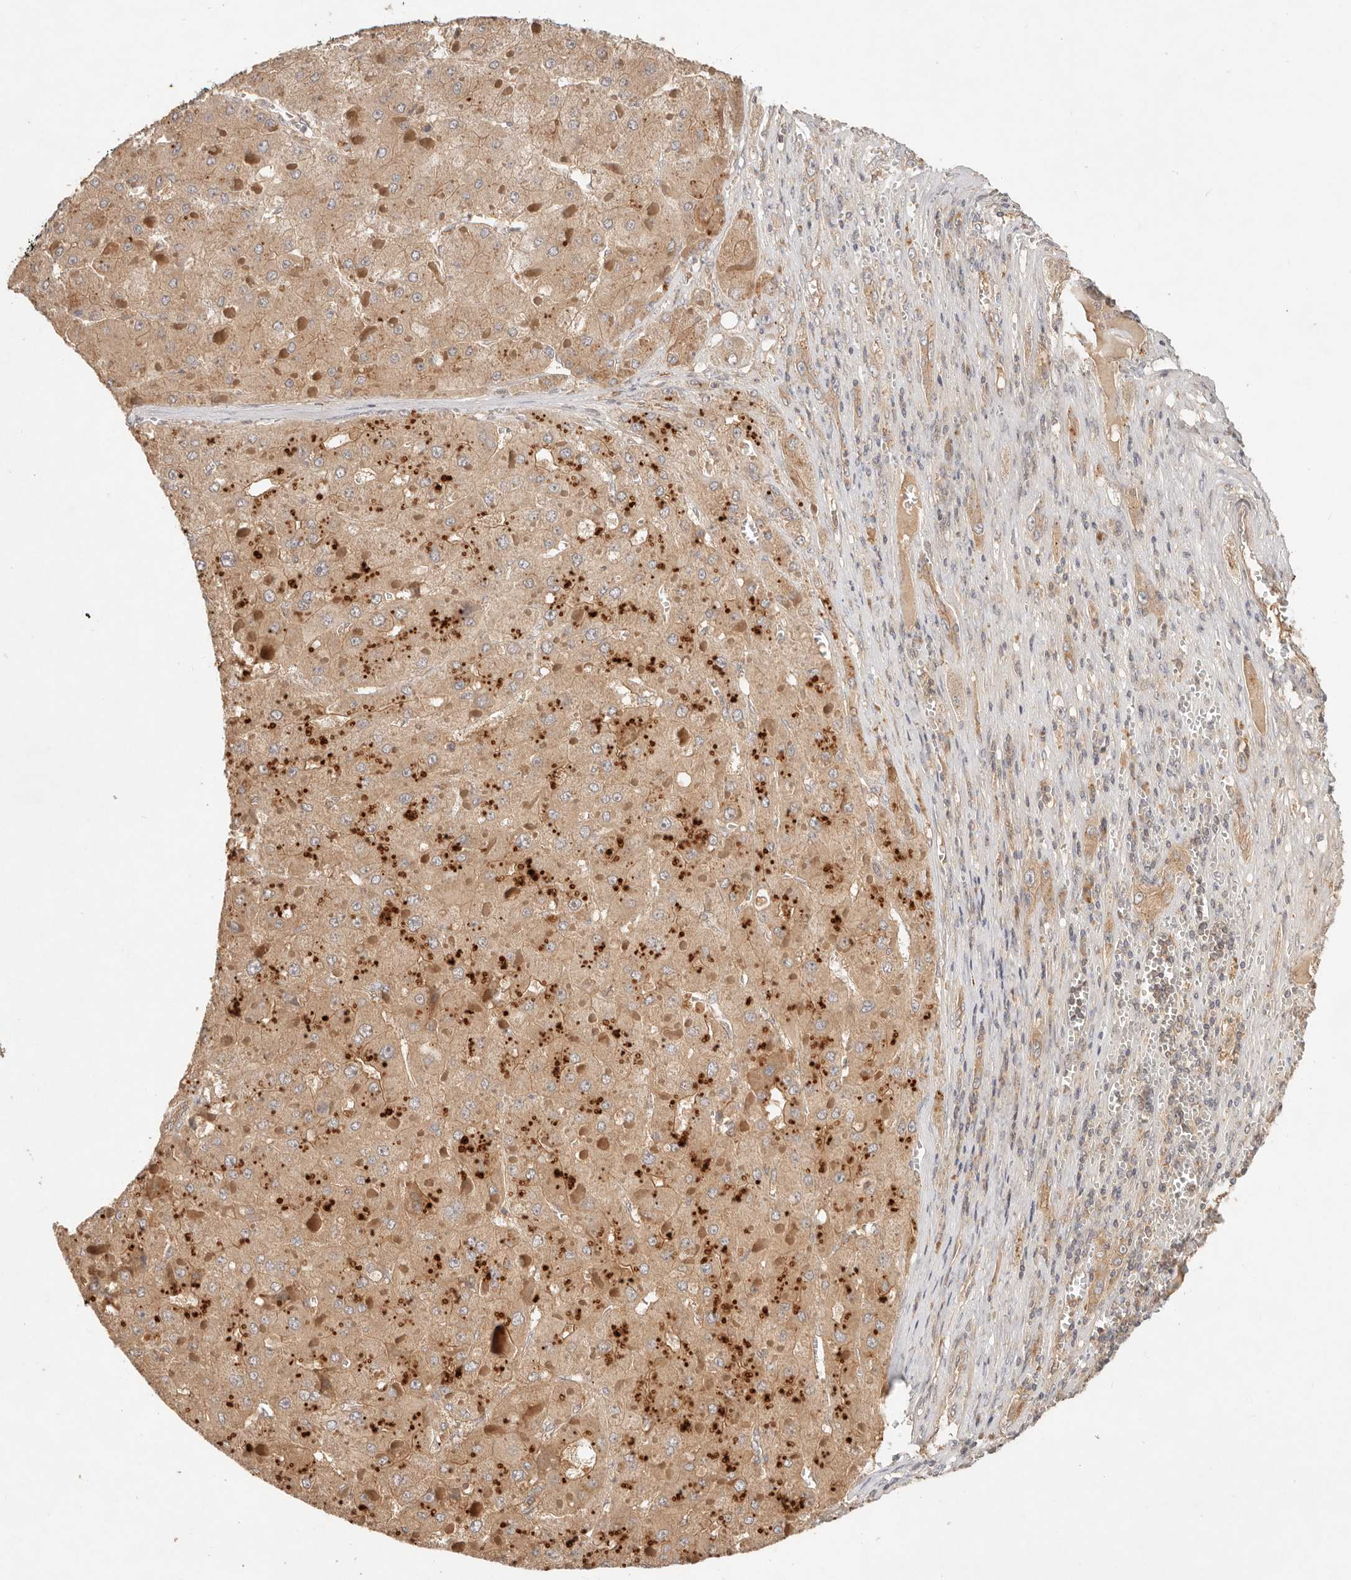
{"staining": {"intensity": "moderate", "quantity": ">75%", "location": "cytoplasmic/membranous"}, "tissue": "liver cancer", "cell_type": "Tumor cells", "image_type": "cancer", "snomed": [{"axis": "morphology", "description": "Carcinoma, Hepatocellular, NOS"}, {"axis": "topography", "description": "Liver"}], "caption": "A medium amount of moderate cytoplasmic/membranous positivity is appreciated in about >75% of tumor cells in liver cancer (hepatocellular carcinoma) tissue.", "gene": "HECTD3", "patient": {"sex": "female", "age": 73}}